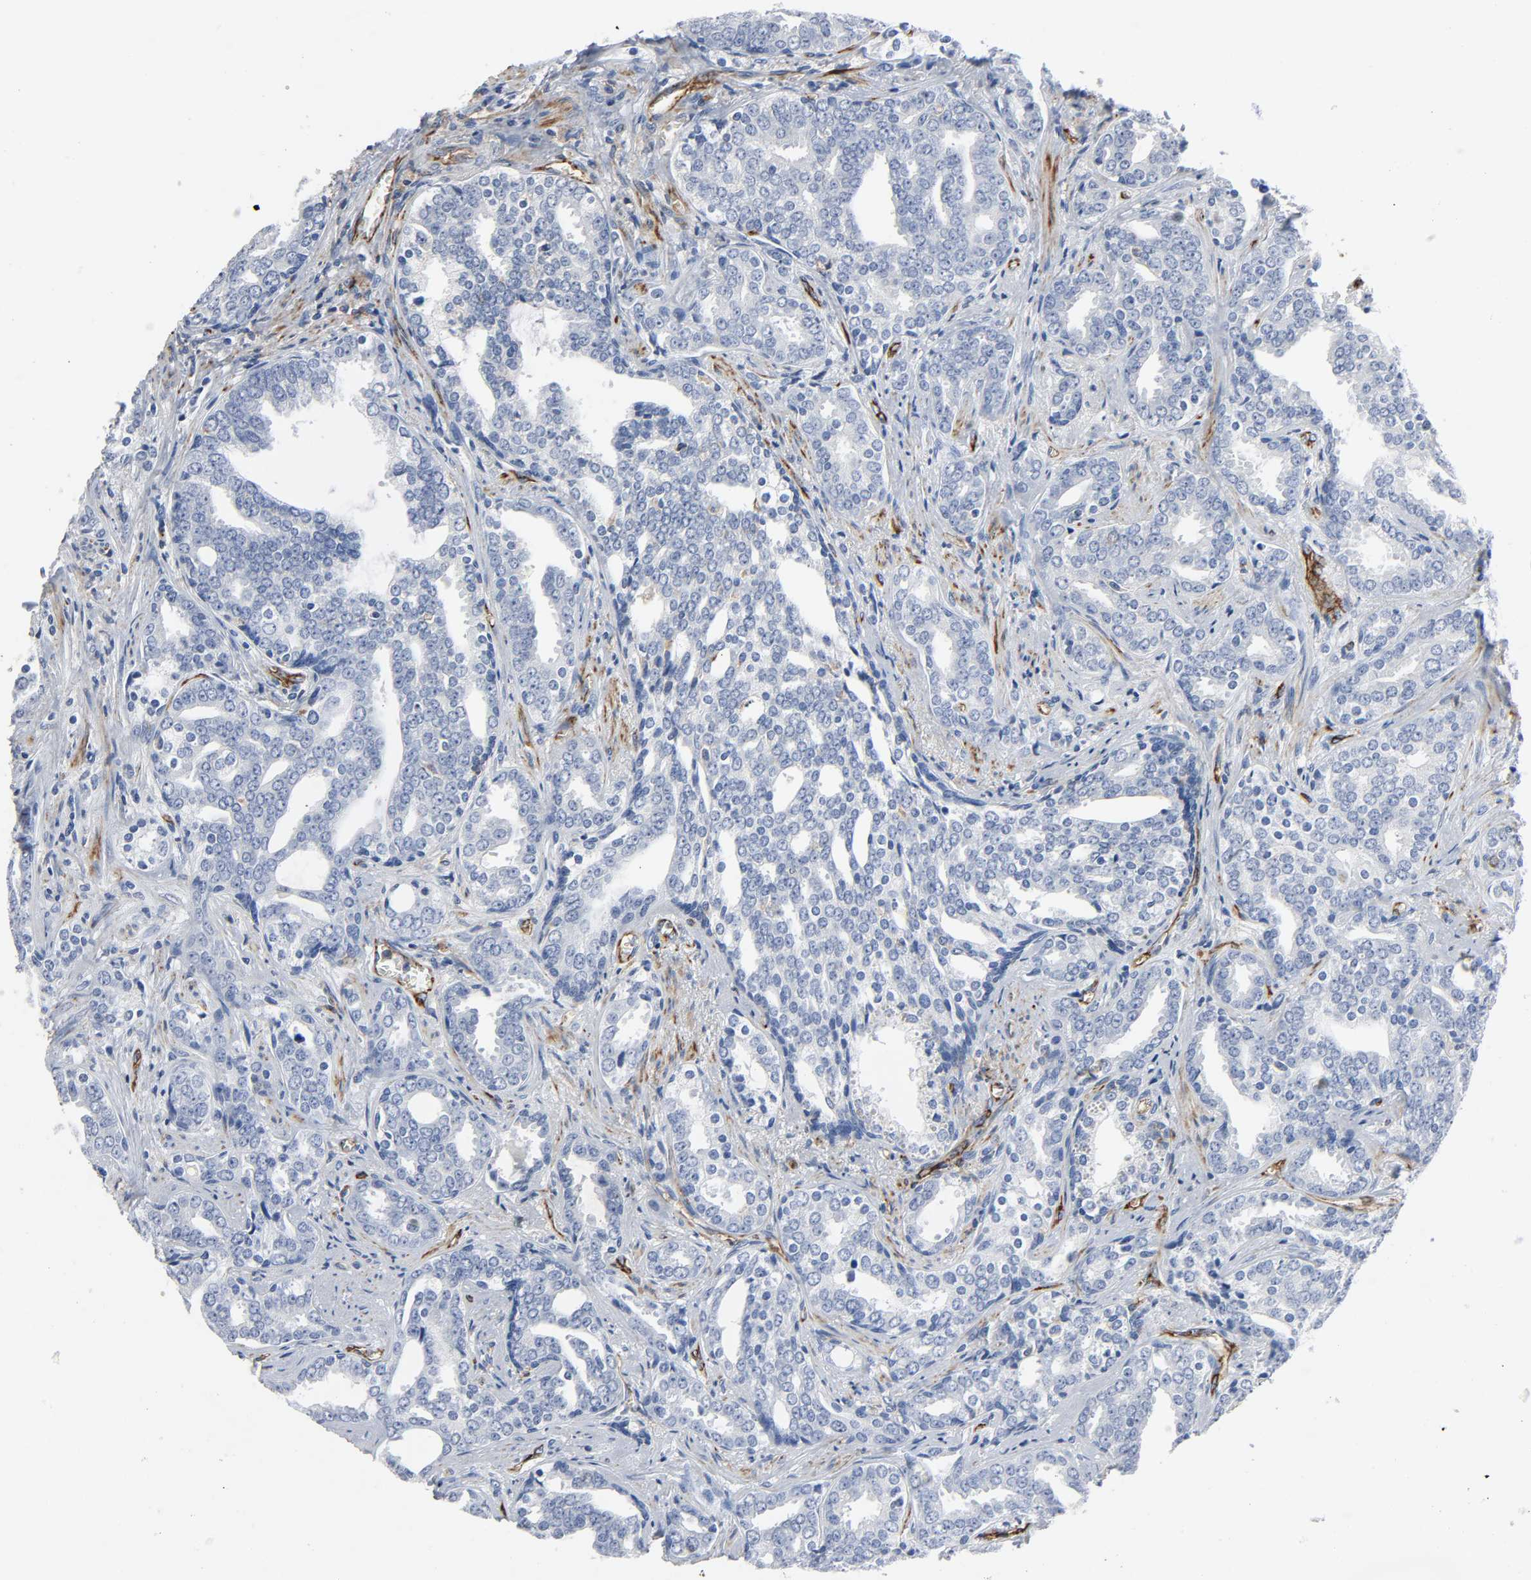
{"staining": {"intensity": "negative", "quantity": "none", "location": "none"}, "tissue": "prostate cancer", "cell_type": "Tumor cells", "image_type": "cancer", "snomed": [{"axis": "morphology", "description": "Adenocarcinoma, High grade"}, {"axis": "topography", "description": "Prostate"}], "caption": "Immunohistochemical staining of high-grade adenocarcinoma (prostate) demonstrates no significant expression in tumor cells.", "gene": "PECAM1", "patient": {"sex": "male", "age": 67}}